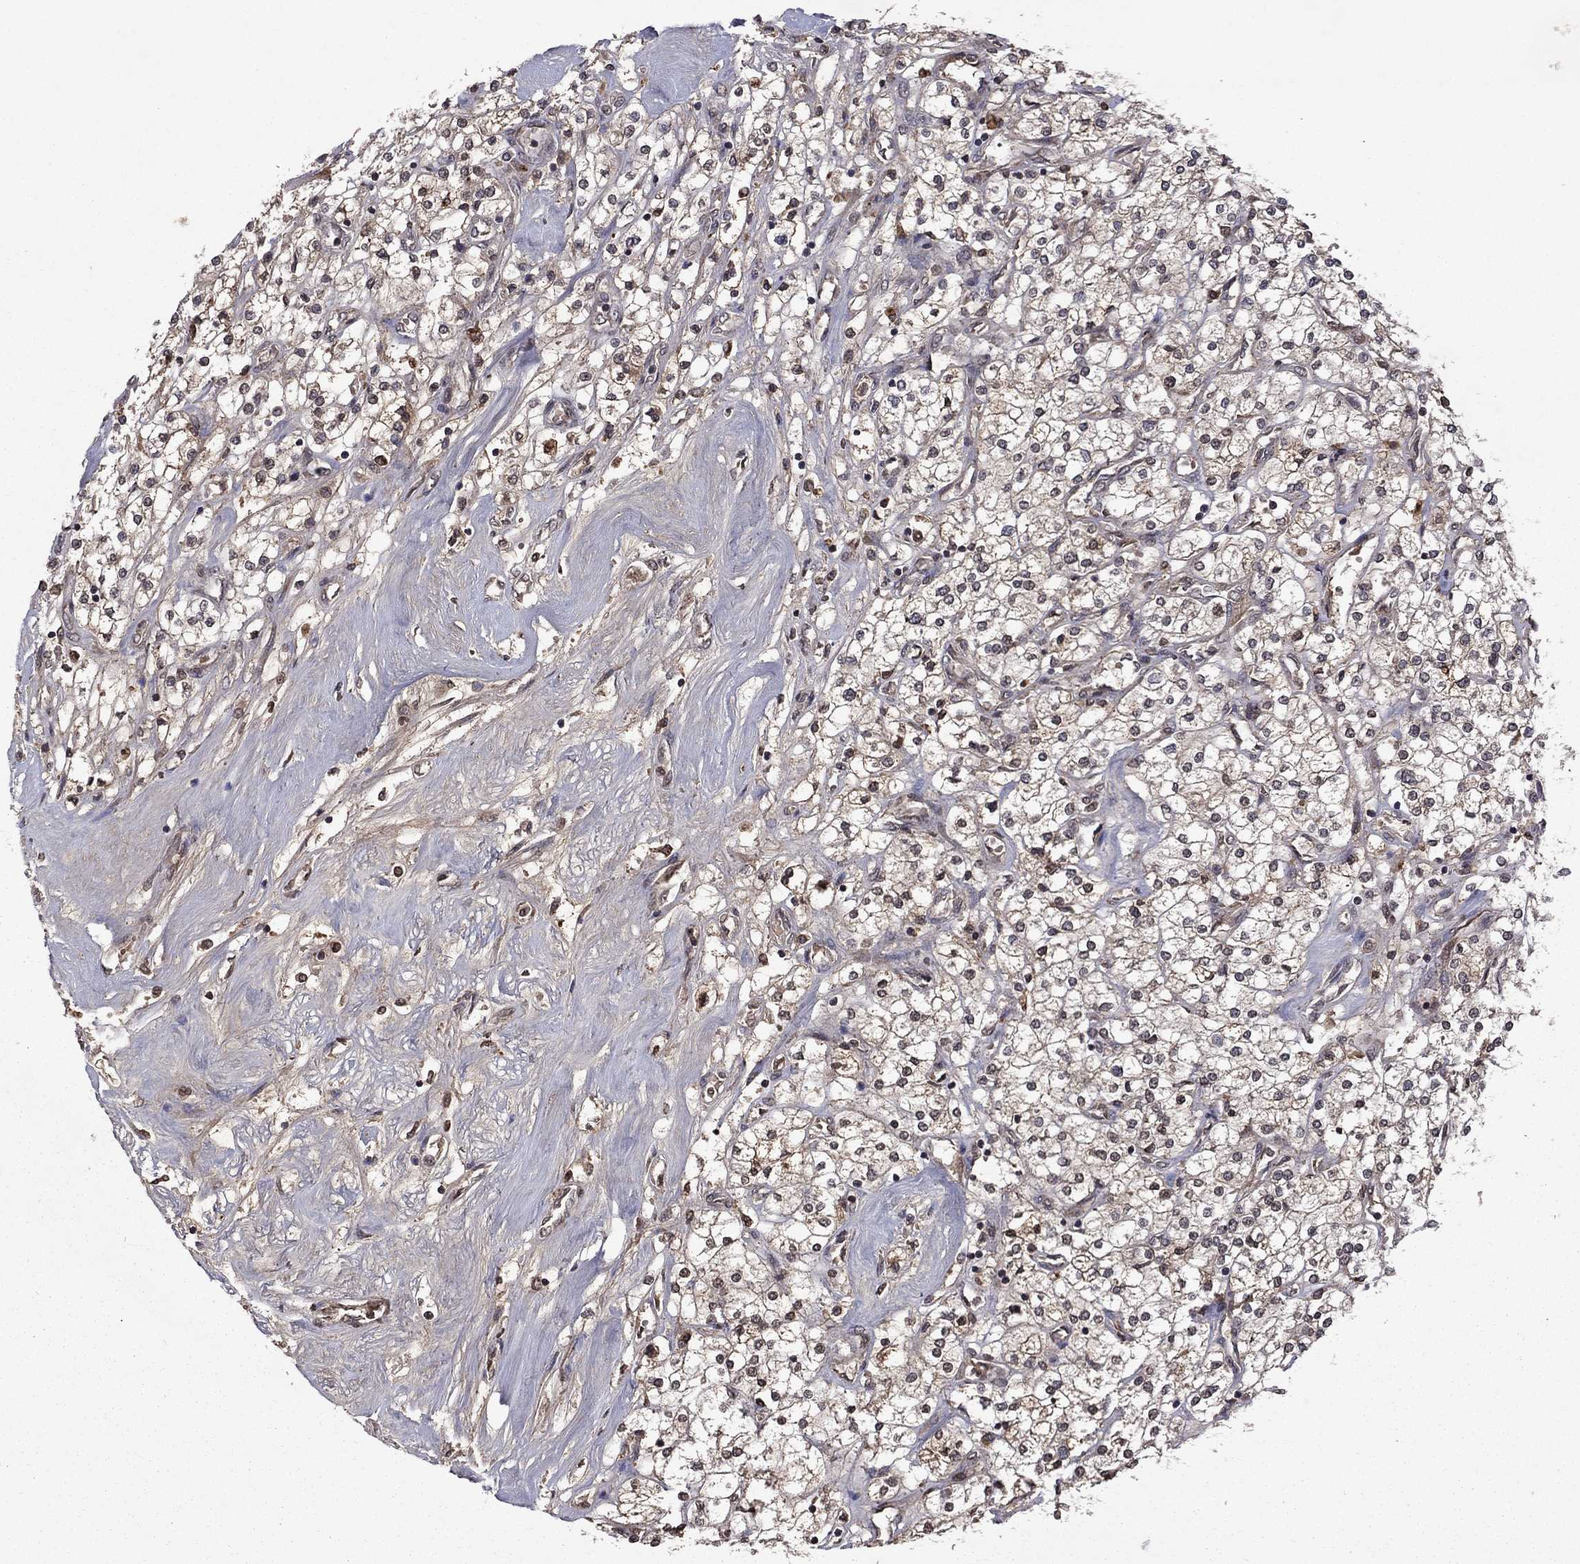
{"staining": {"intensity": "weak", "quantity": "25%-75%", "location": "cytoplasmic/membranous"}, "tissue": "renal cancer", "cell_type": "Tumor cells", "image_type": "cancer", "snomed": [{"axis": "morphology", "description": "Adenocarcinoma, NOS"}, {"axis": "topography", "description": "Kidney"}], "caption": "A brown stain shows weak cytoplasmic/membranous staining of a protein in human adenocarcinoma (renal) tumor cells. (IHC, brightfield microscopy, high magnification).", "gene": "NLGN1", "patient": {"sex": "male", "age": 80}}